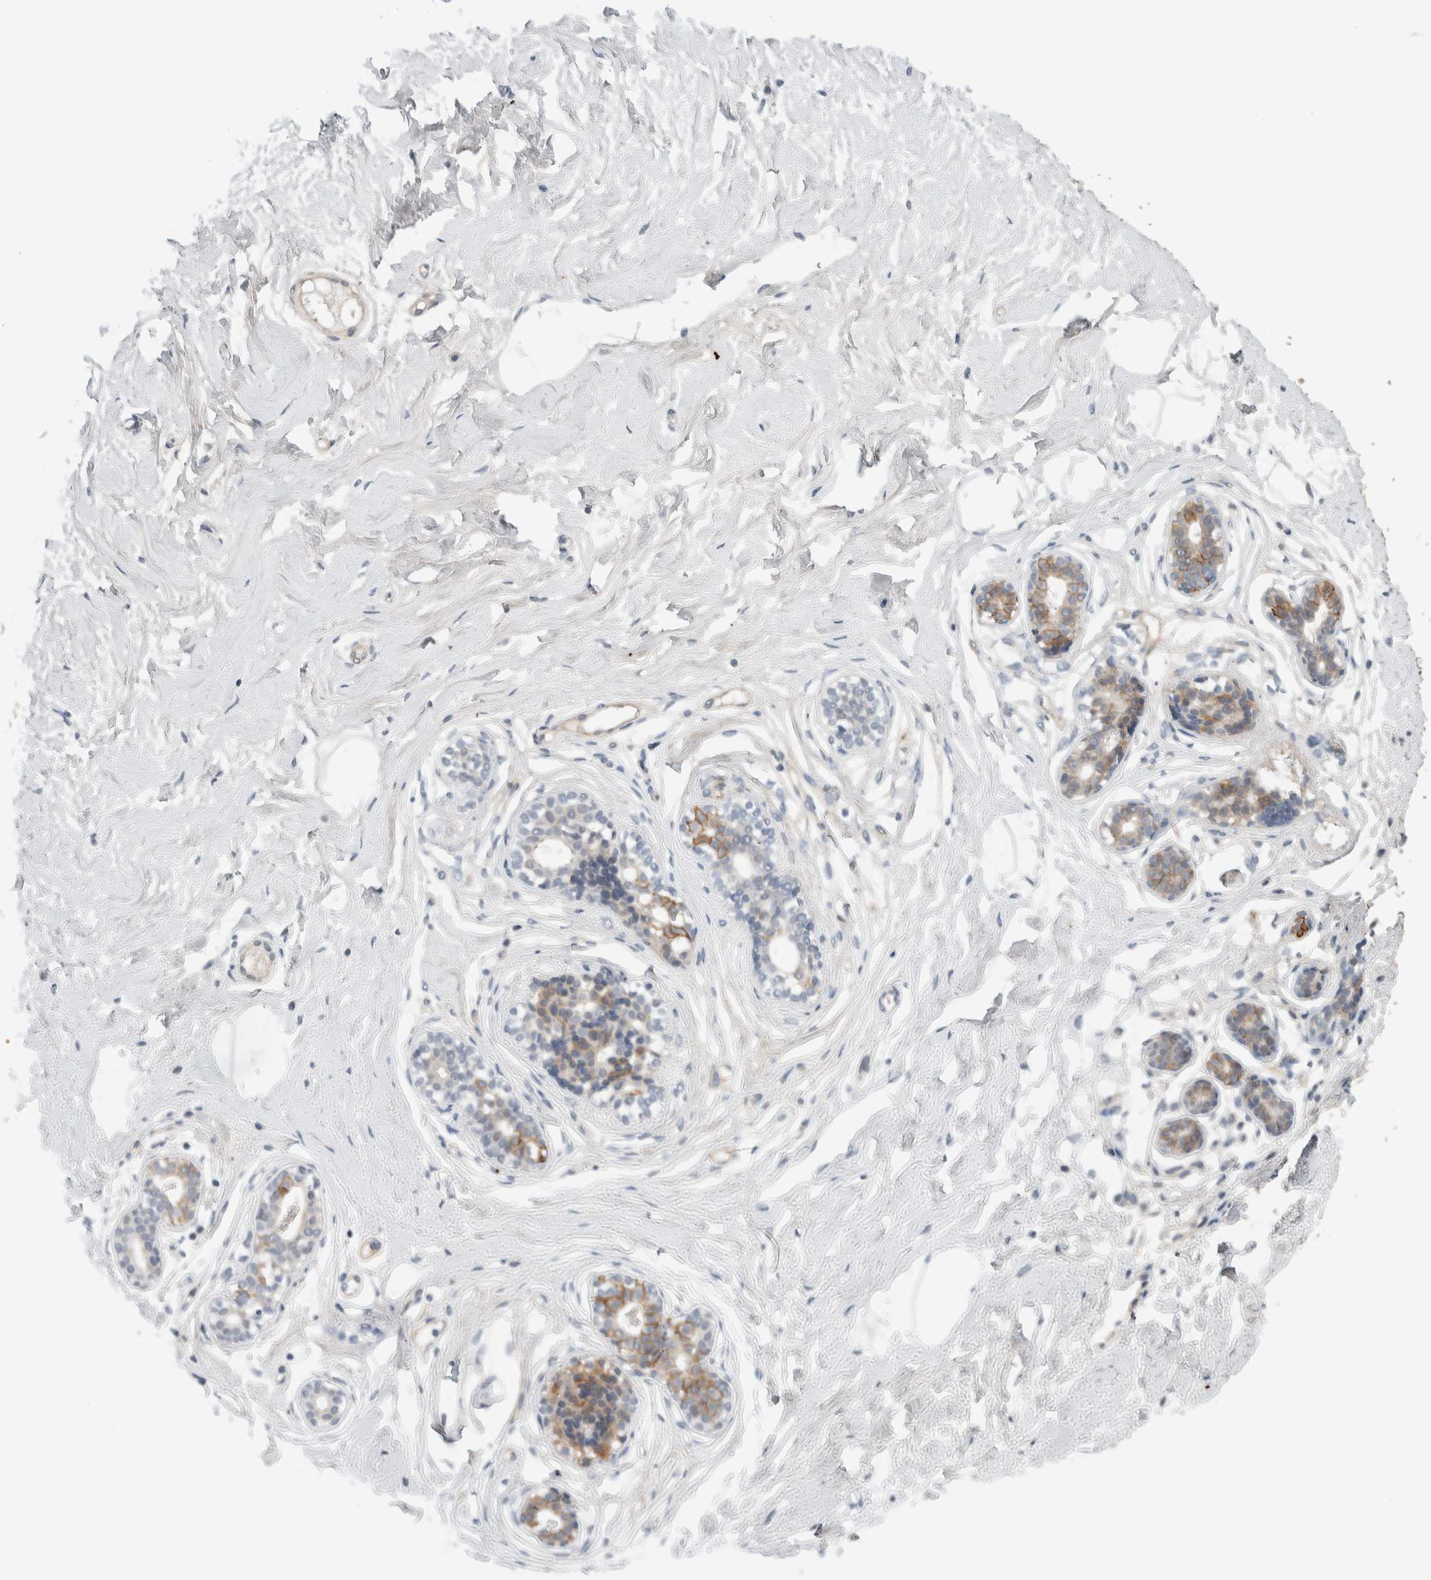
{"staining": {"intensity": "negative", "quantity": "none", "location": "none"}, "tissue": "breast", "cell_type": "Adipocytes", "image_type": "normal", "snomed": [{"axis": "morphology", "description": "Normal tissue, NOS"}, {"axis": "topography", "description": "Breast"}], "caption": "DAB (3,3'-diaminobenzidine) immunohistochemical staining of normal human breast reveals no significant positivity in adipocytes.", "gene": "HCN3", "patient": {"sex": "female", "age": 23}}